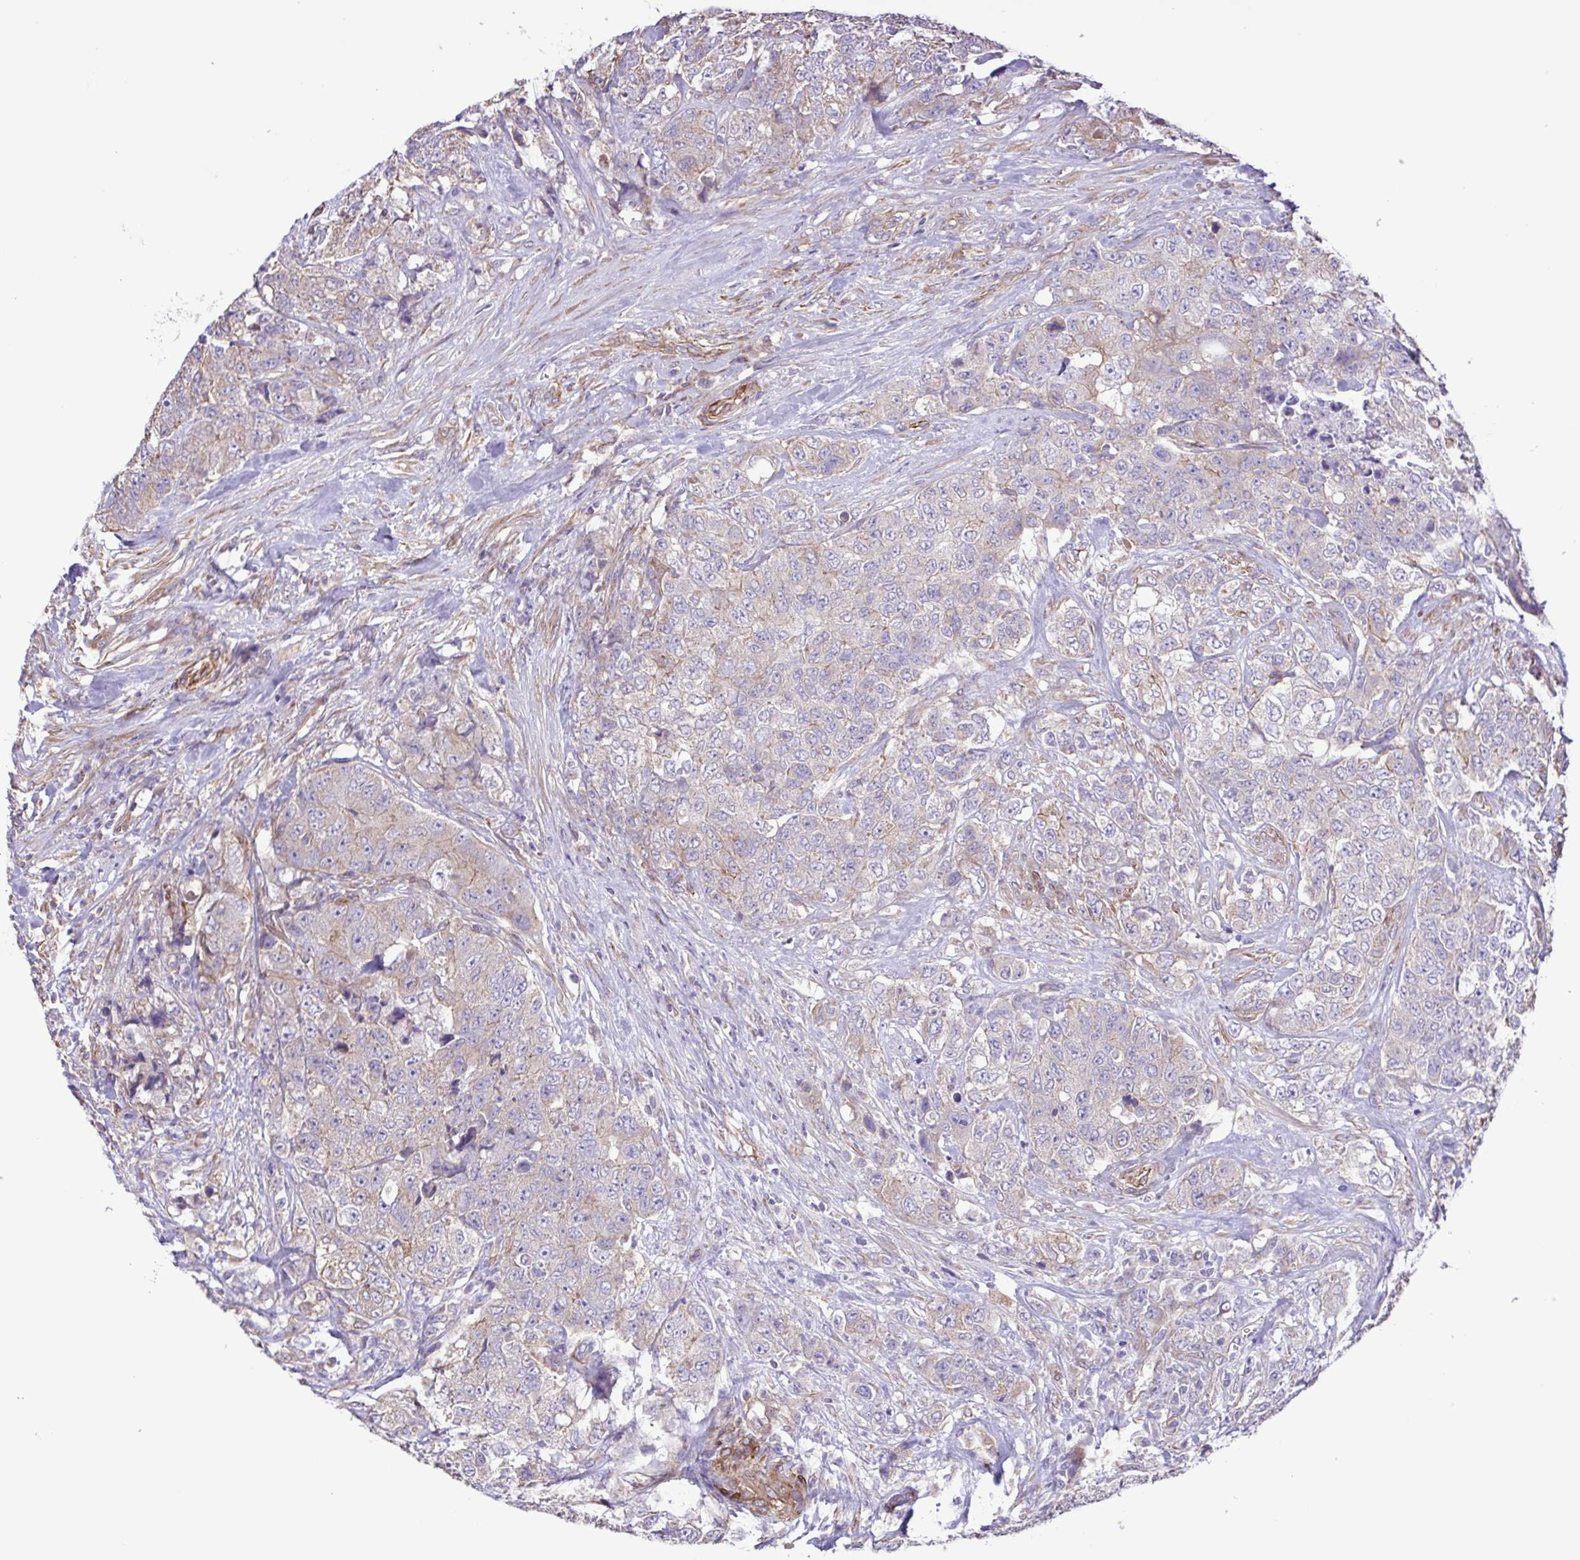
{"staining": {"intensity": "negative", "quantity": "none", "location": "none"}, "tissue": "urothelial cancer", "cell_type": "Tumor cells", "image_type": "cancer", "snomed": [{"axis": "morphology", "description": "Urothelial carcinoma, High grade"}, {"axis": "topography", "description": "Urinary bladder"}], "caption": "The photomicrograph shows no staining of tumor cells in high-grade urothelial carcinoma. (Brightfield microscopy of DAB (3,3'-diaminobenzidine) IHC at high magnification).", "gene": "FLT1", "patient": {"sex": "female", "age": 78}}